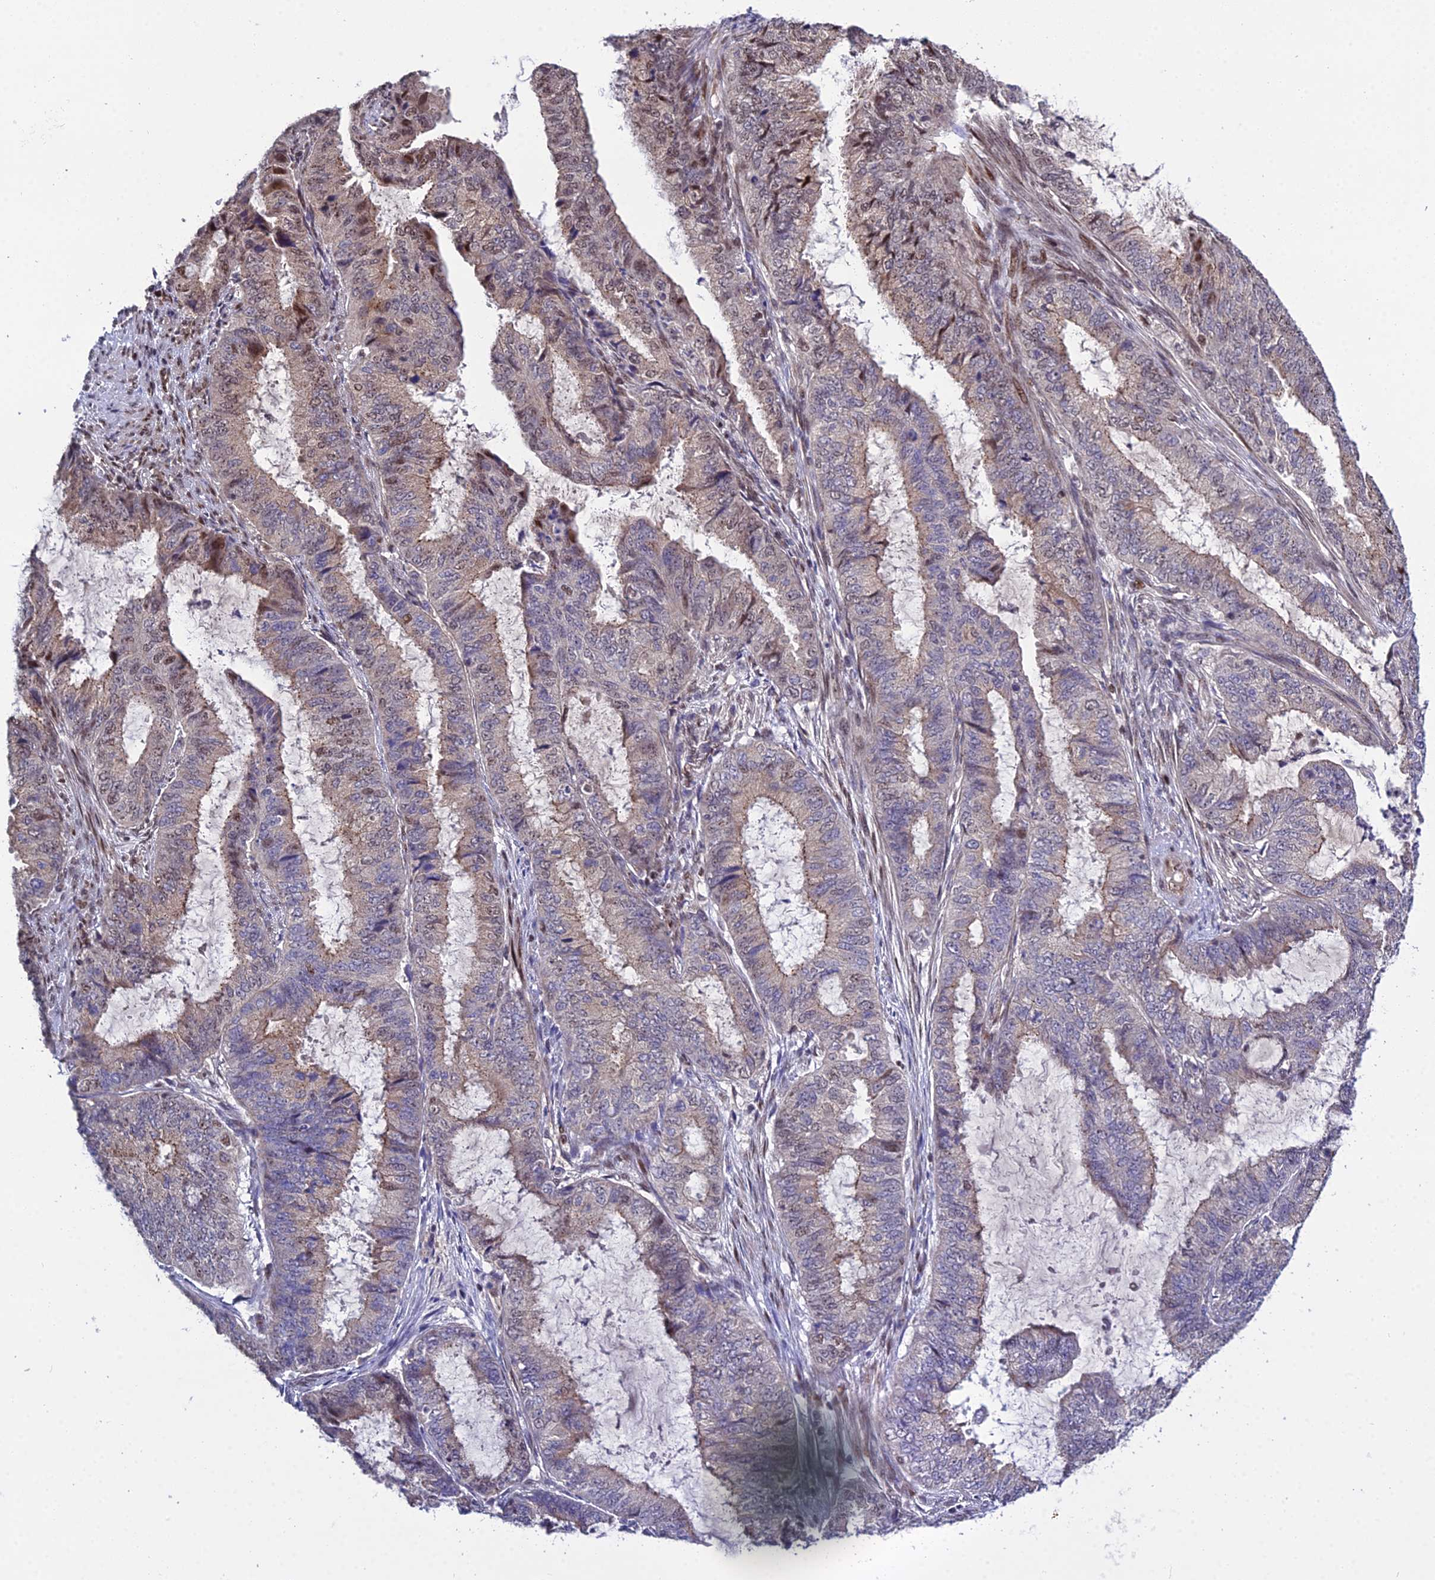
{"staining": {"intensity": "moderate", "quantity": "<25%", "location": "cytoplasmic/membranous,nuclear"}, "tissue": "endometrial cancer", "cell_type": "Tumor cells", "image_type": "cancer", "snomed": [{"axis": "morphology", "description": "Adenocarcinoma, NOS"}, {"axis": "topography", "description": "Endometrium"}], "caption": "Tumor cells show low levels of moderate cytoplasmic/membranous and nuclear positivity in approximately <25% of cells in endometrial cancer (adenocarcinoma).", "gene": "ARL2", "patient": {"sex": "female", "age": 51}}